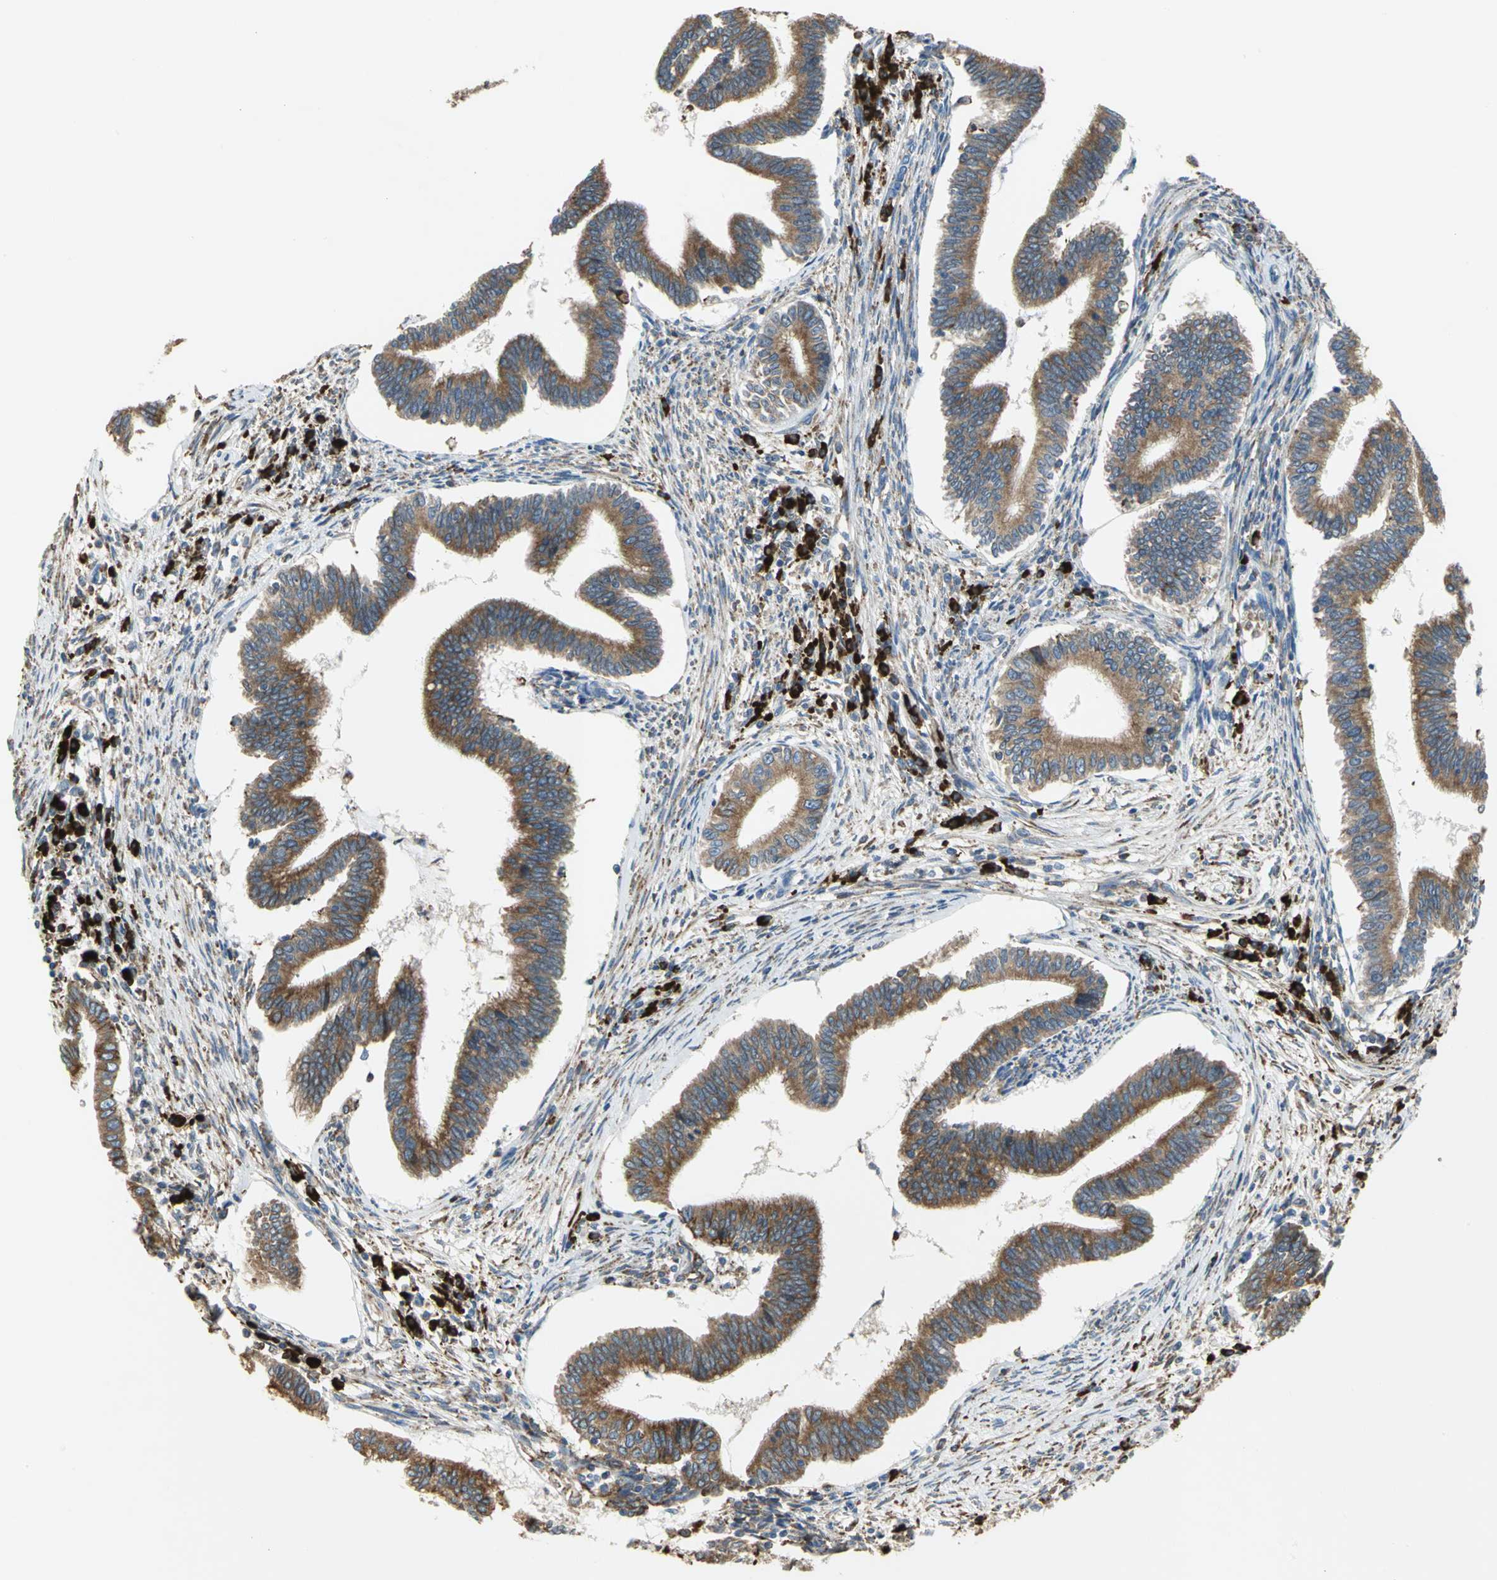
{"staining": {"intensity": "moderate", "quantity": ">75%", "location": "cytoplasmic/membranous"}, "tissue": "cervical cancer", "cell_type": "Tumor cells", "image_type": "cancer", "snomed": [{"axis": "morphology", "description": "Adenocarcinoma, NOS"}, {"axis": "topography", "description": "Cervix"}], "caption": "Immunohistochemical staining of adenocarcinoma (cervical) exhibits medium levels of moderate cytoplasmic/membranous positivity in approximately >75% of tumor cells.", "gene": "SDF2L1", "patient": {"sex": "female", "age": 36}}